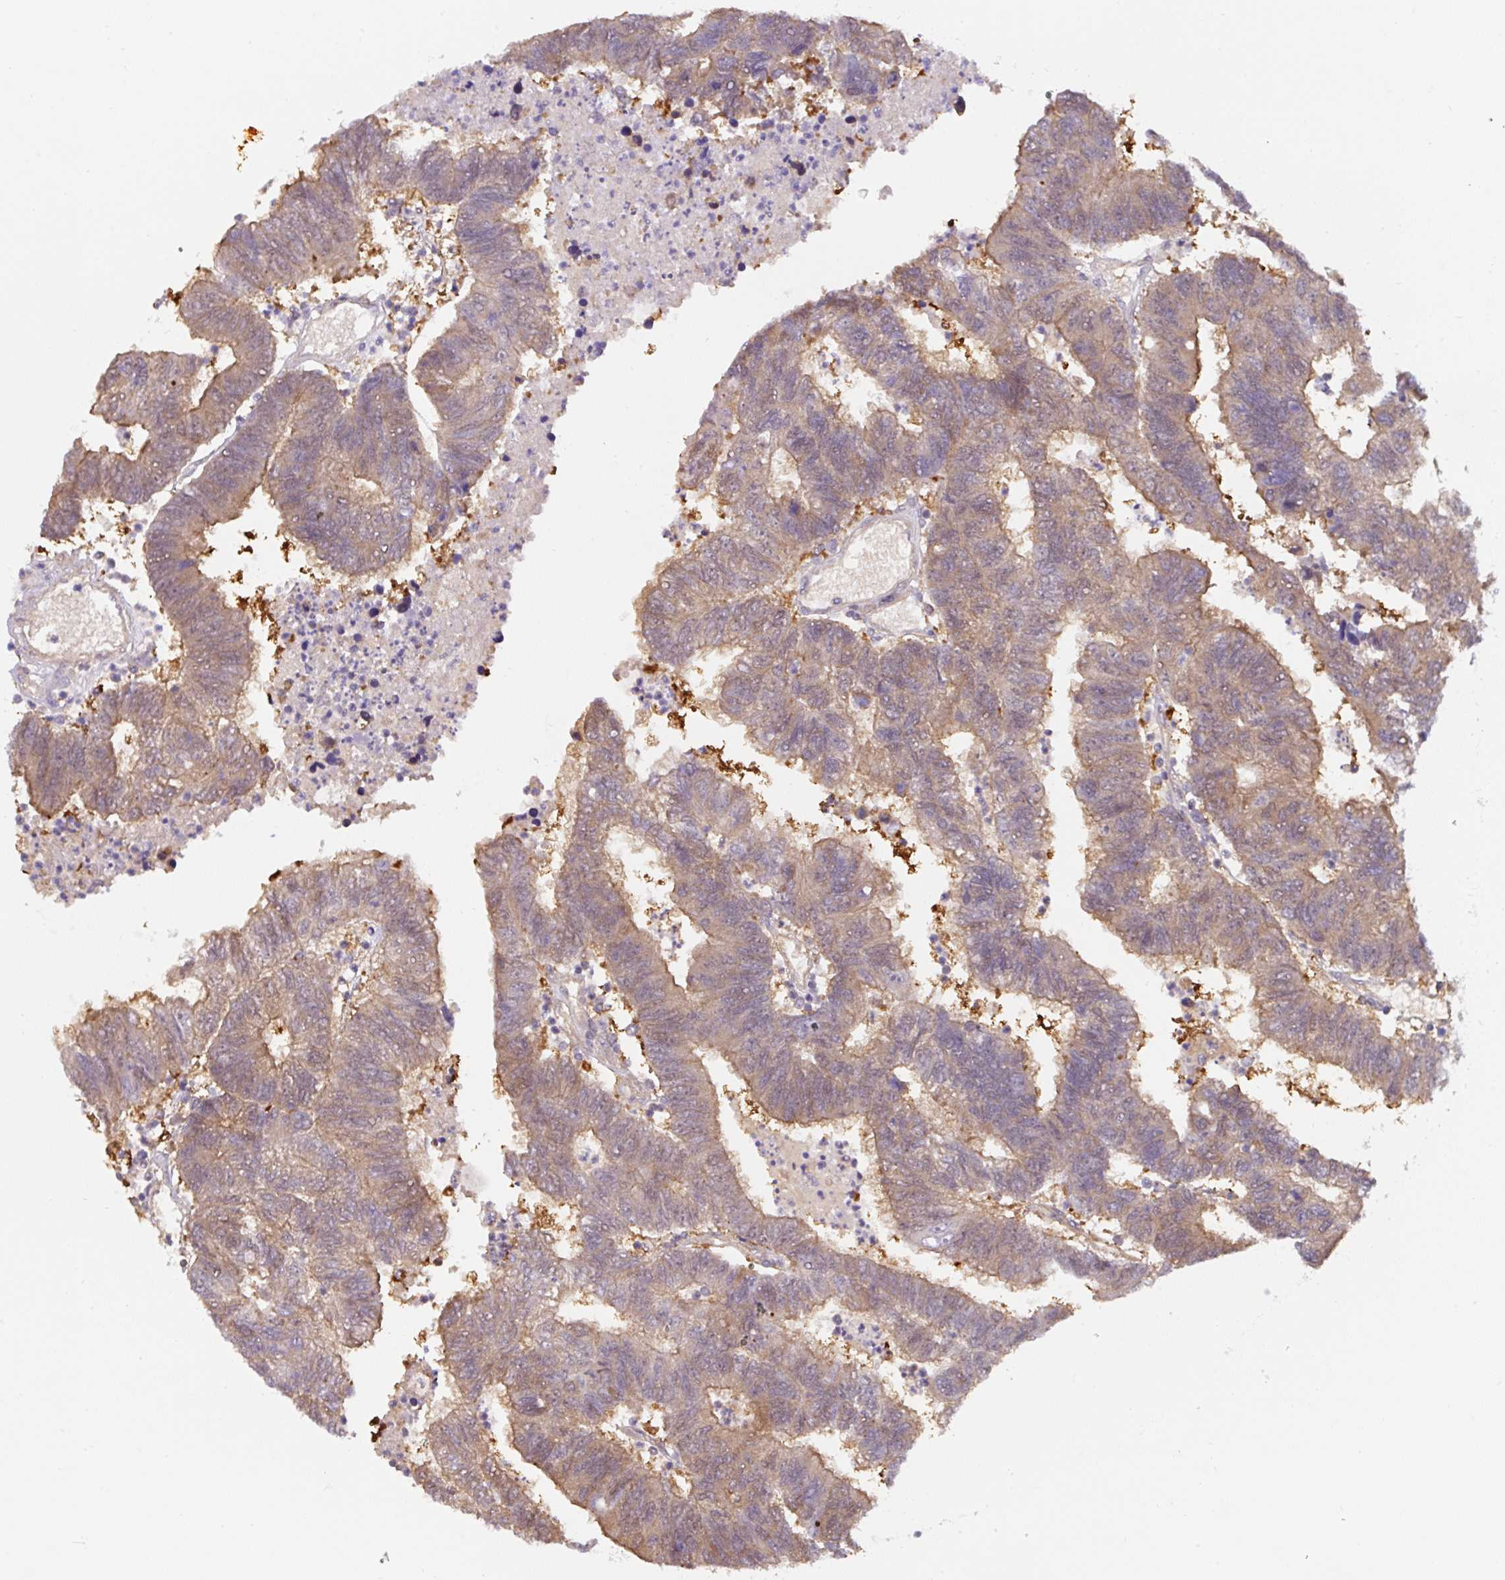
{"staining": {"intensity": "moderate", "quantity": ">75%", "location": "cytoplasmic/membranous"}, "tissue": "colorectal cancer", "cell_type": "Tumor cells", "image_type": "cancer", "snomed": [{"axis": "morphology", "description": "Adenocarcinoma, NOS"}, {"axis": "topography", "description": "Colon"}], "caption": "Protein expression analysis of human adenocarcinoma (colorectal) reveals moderate cytoplasmic/membranous staining in about >75% of tumor cells.", "gene": "ST13", "patient": {"sex": "female", "age": 48}}